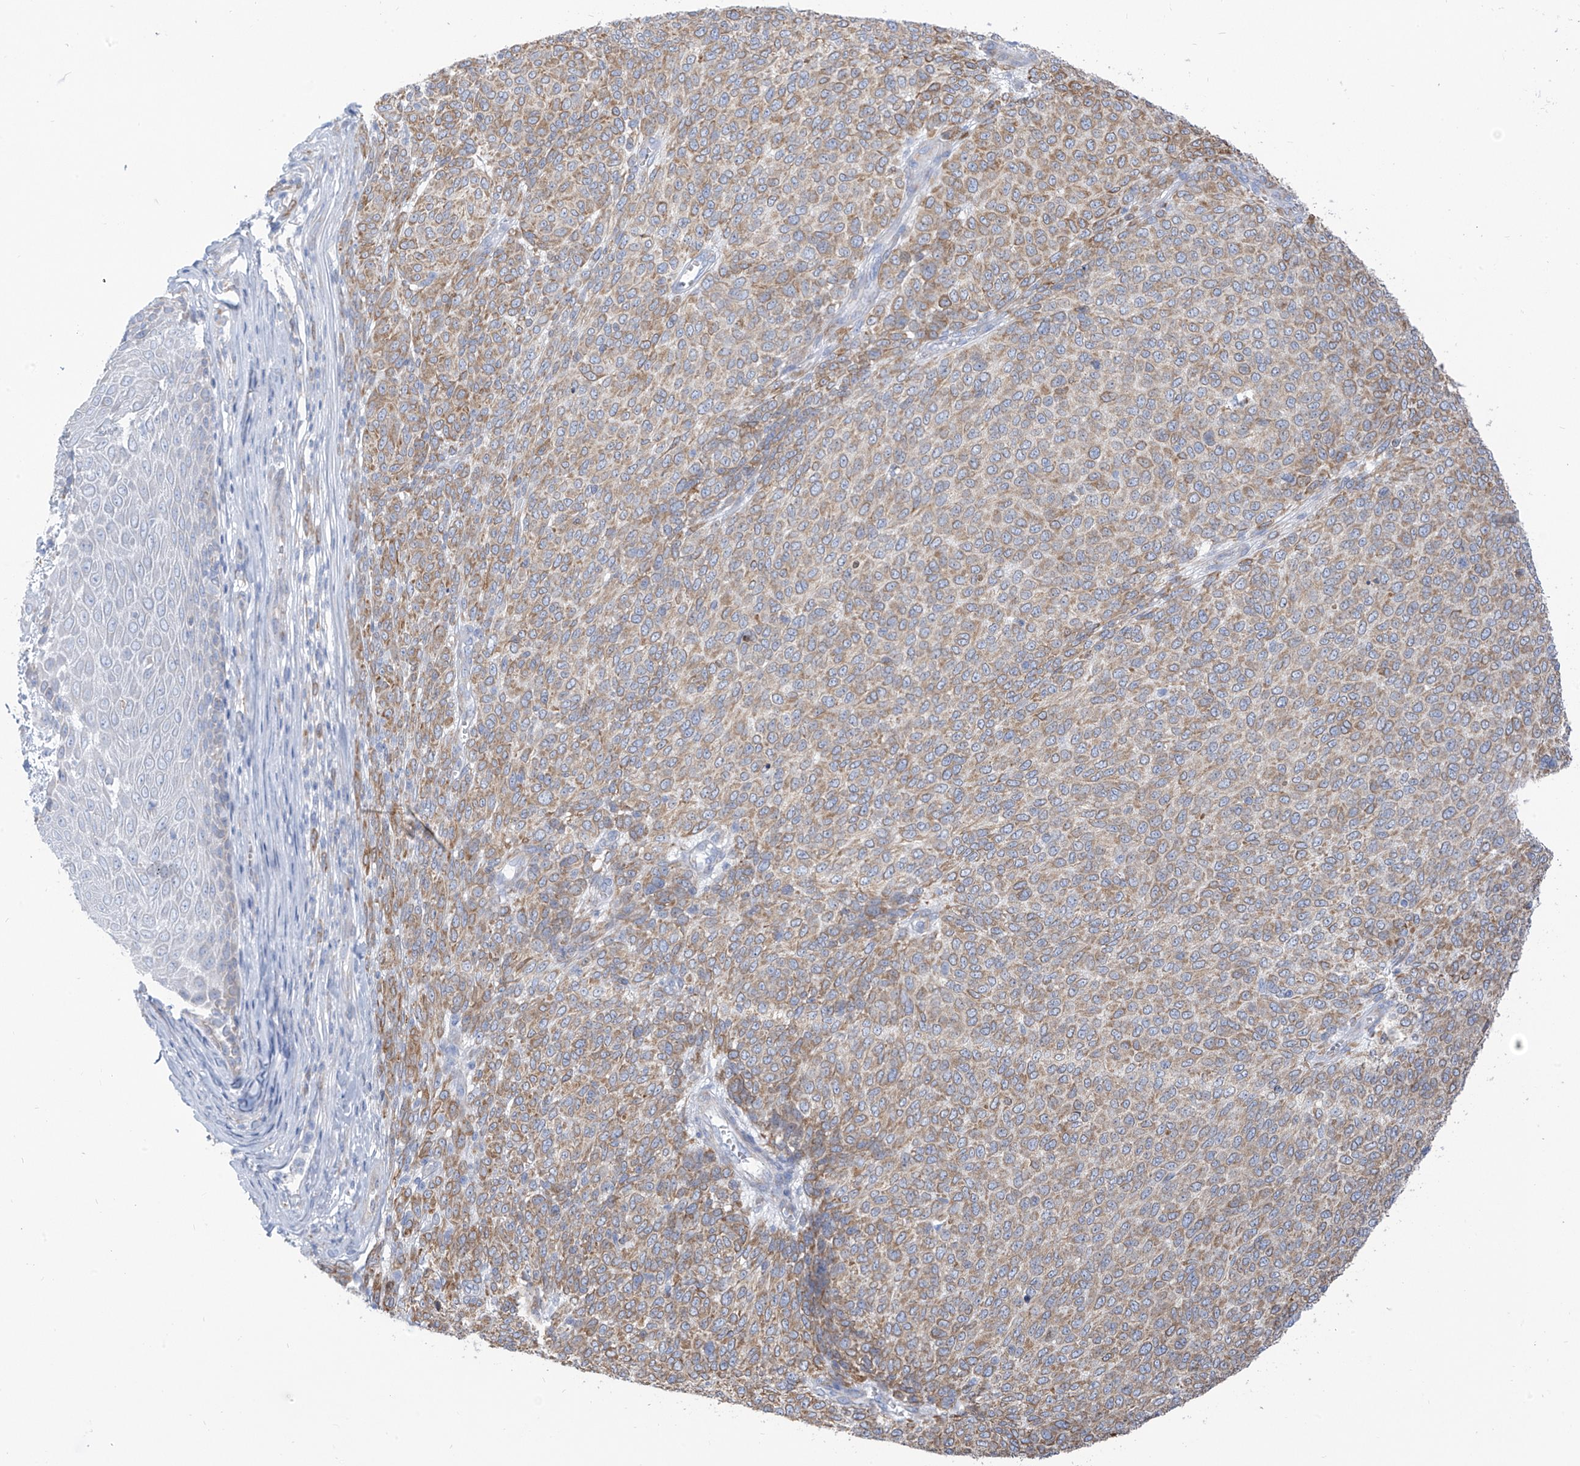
{"staining": {"intensity": "moderate", "quantity": ">75%", "location": "cytoplasmic/membranous"}, "tissue": "melanoma", "cell_type": "Tumor cells", "image_type": "cancer", "snomed": [{"axis": "morphology", "description": "Malignant melanoma, NOS"}, {"axis": "topography", "description": "Skin"}], "caption": "Melanoma was stained to show a protein in brown. There is medium levels of moderate cytoplasmic/membranous expression in about >75% of tumor cells.", "gene": "RCN2", "patient": {"sex": "male", "age": 49}}